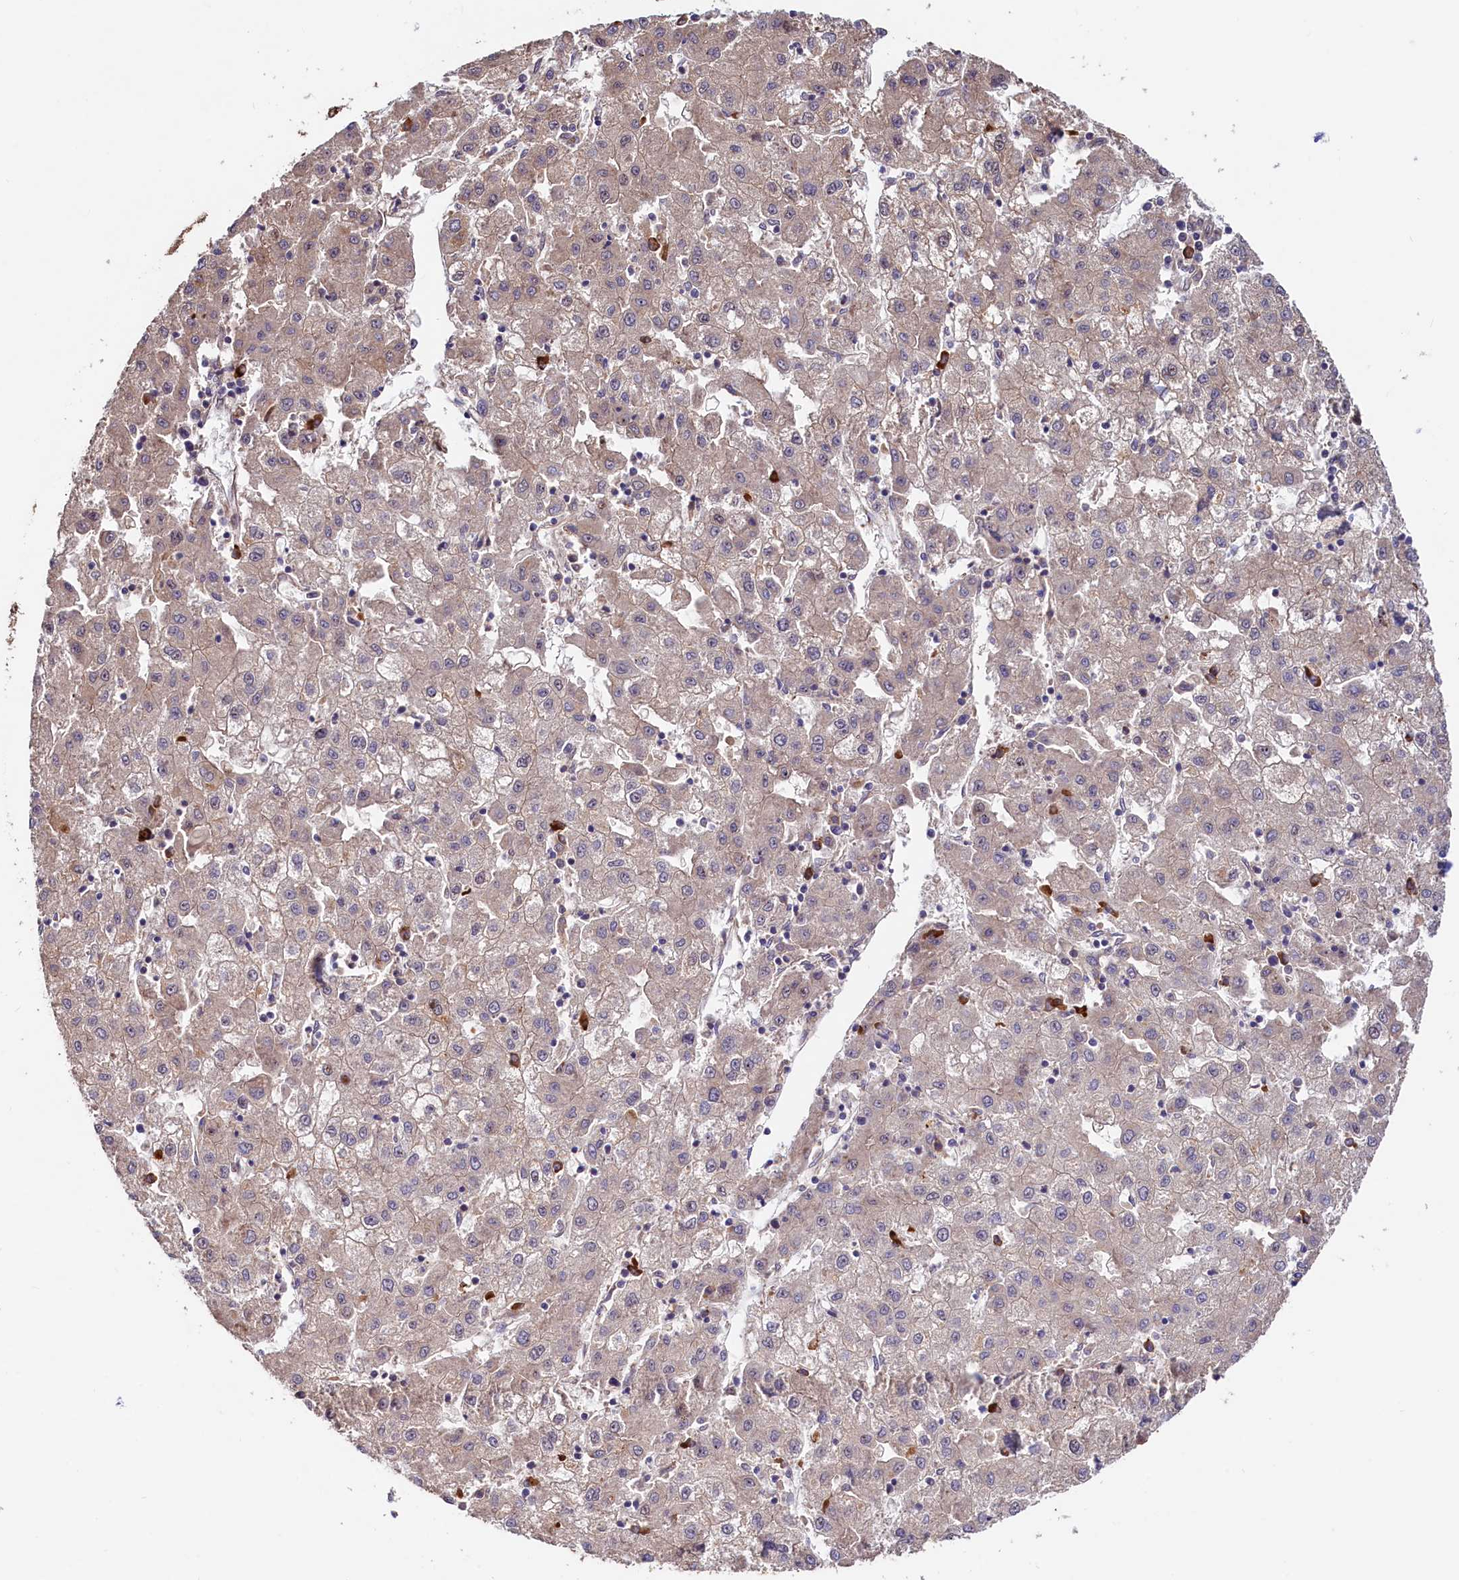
{"staining": {"intensity": "moderate", "quantity": "25%-75%", "location": "cytoplasmic/membranous"}, "tissue": "liver cancer", "cell_type": "Tumor cells", "image_type": "cancer", "snomed": [{"axis": "morphology", "description": "Carcinoma, Hepatocellular, NOS"}, {"axis": "topography", "description": "Liver"}], "caption": "Immunohistochemical staining of human liver cancer reveals medium levels of moderate cytoplasmic/membranous protein positivity in about 25%-75% of tumor cells. Immunohistochemistry (ihc) stains the protein in brown and the nuclei are stained blue.", "gene": "C5orf15", "patient": {"sex": "male", "age": 72}}